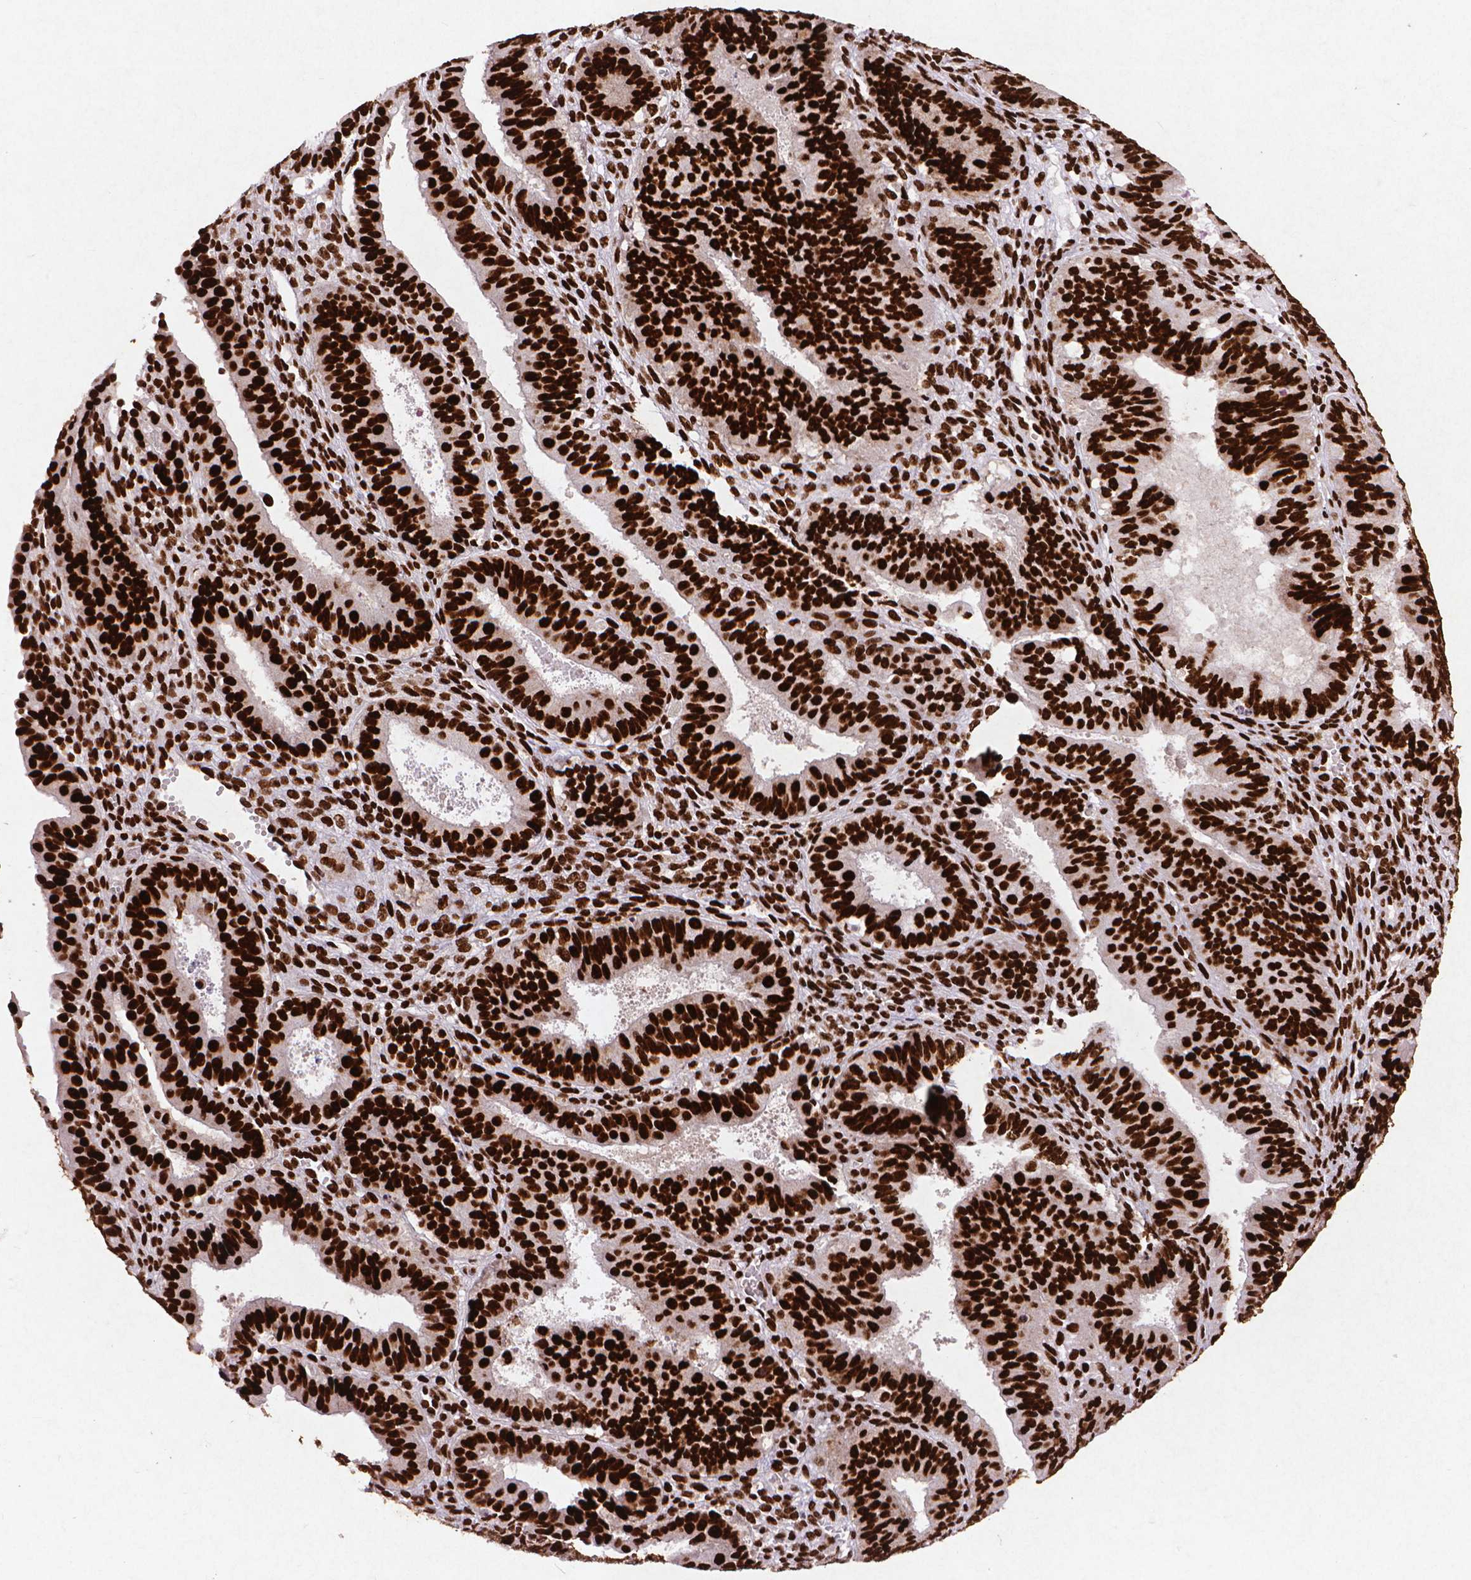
{"staining": {"intensity": "strong", "quantity": ">75%", "location": "nuclear"}, "tissue": "ovarian cancer", "cell_type": "Tumor cells", "image_type": "cancer", "snomed": [{"axis": "morphology", "description": "Carcinoma, endometroid"}, {"axis": "topography", "description": "Ovary"}], "caption": "IHC photomicrograph of neoplastic tissue: ovarian endometroid carcinoma stained using immunohistochemistry (IHC) displays high levels of strong protein expression localized specifically in the nuclear of tumor cells, appearing as a nuclear brown color.", "gene": "CITED2", "patient": {"sex": "female", "age": 42}}